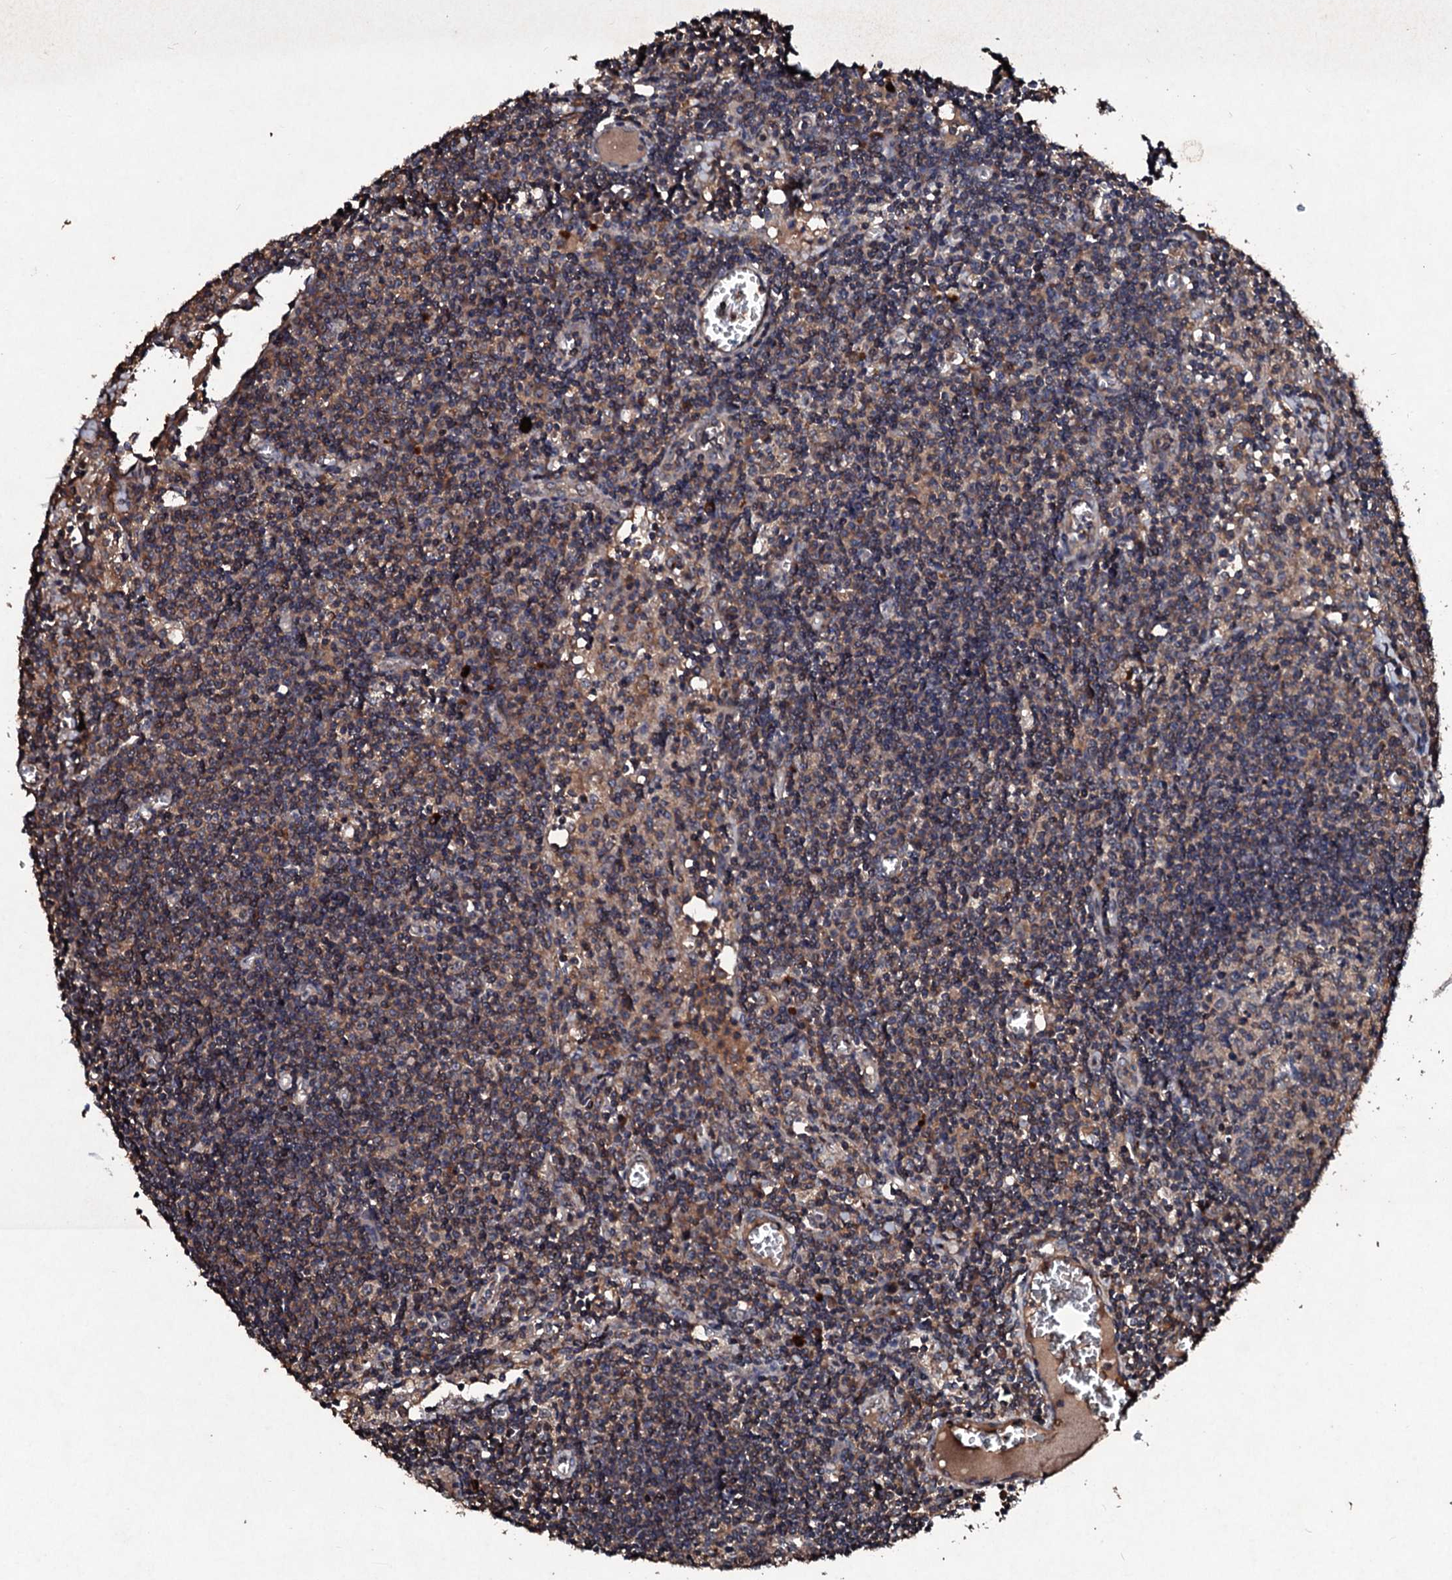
{"staining": {"intensity": "moderate", "quantity": "<25%", "location": "cytoplasmic/membranous"}, "tissue": "lymph node", "cell_type": "Germinal center cells", "image_type": "normal", "snomed": [{"axis": "morphology", "description": "Normal tissue, NOS"}, {"axis": "topography", "description": "Lymph node"}], "caption": "Protein expression by immunohistochemistry reveals moderate cytoplasmic/membranous positivity in about <25% of germinal center cells in benign lymph node.", "gene": "KERA", "patient": {"sex": "female", "age": 55}}